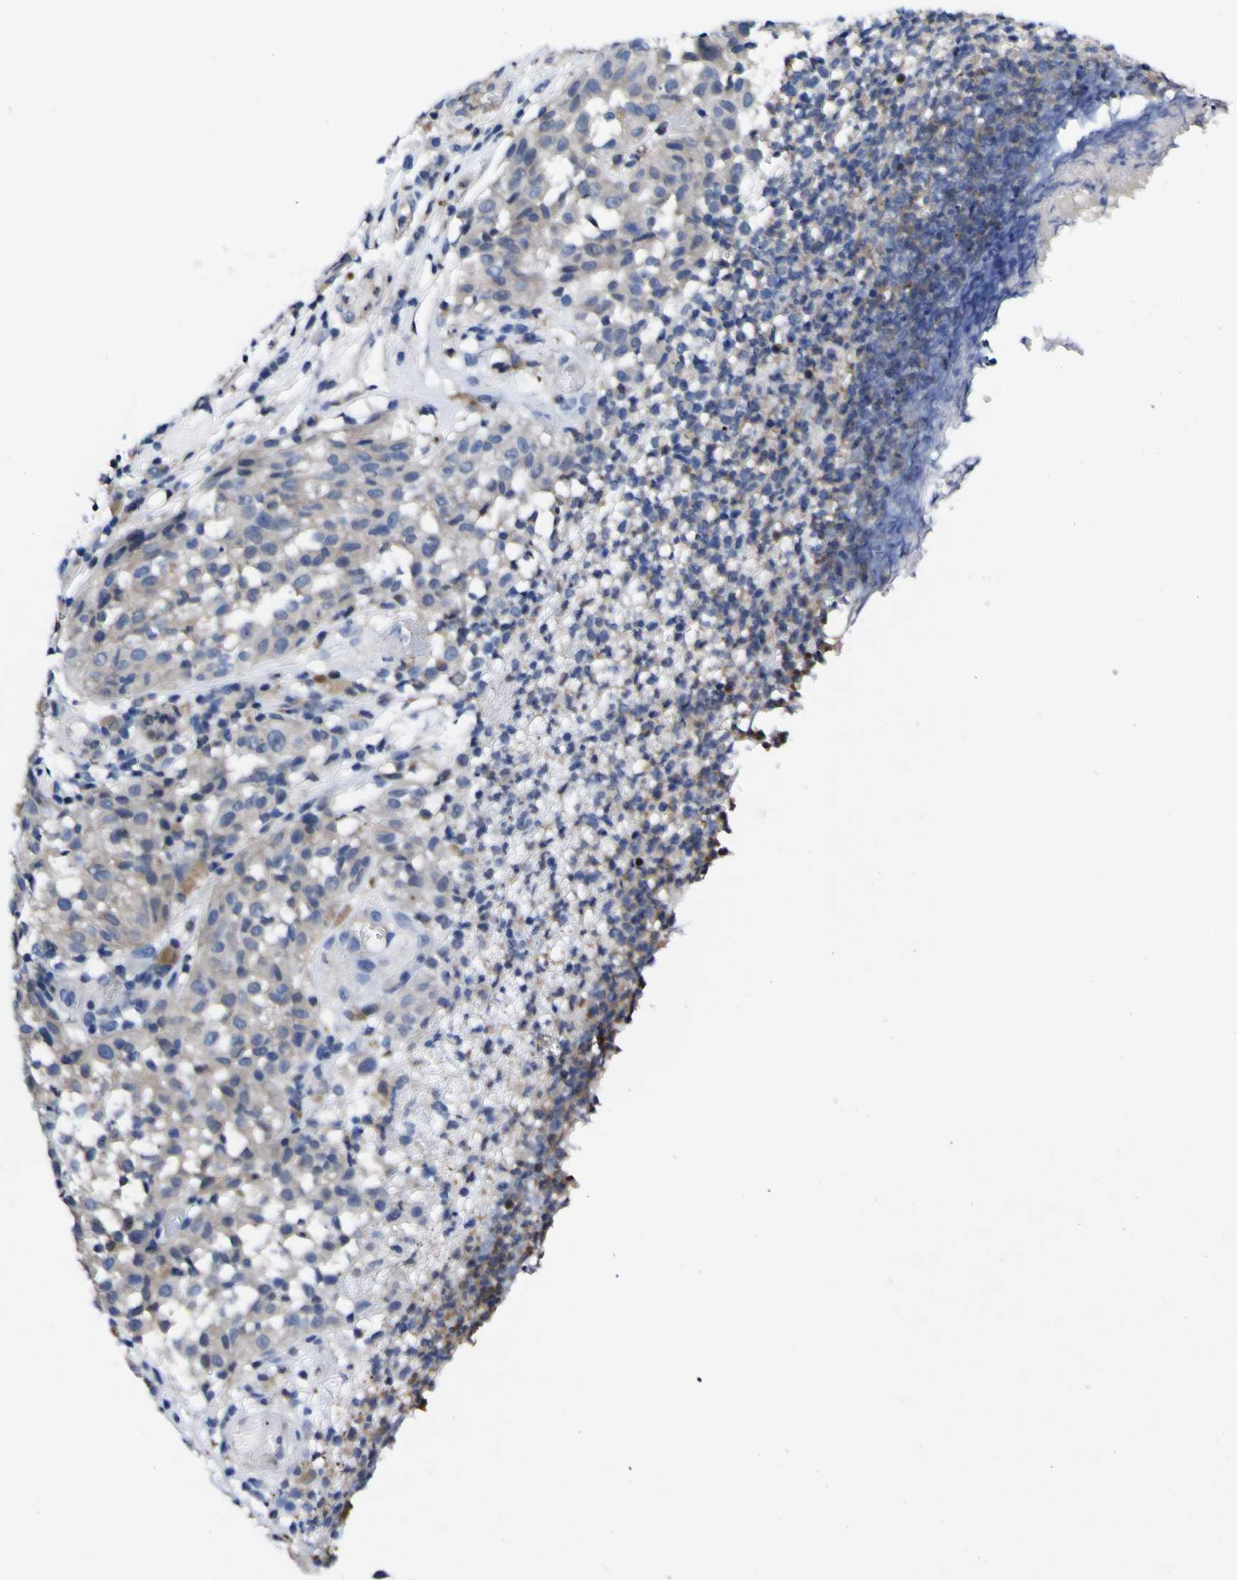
{"staining": {"intensity": "weak", "quantity": "<25%", "location": "cytoplasmic/membranous"}, "tissue": "melanoma", "cell_type": "Tumor cells", "image_type": "cancer", "snomed": [{"axis": "morphology", "description": "Malignant melanoma, NOS"}, {"axis": "topography", "description": "Skin"}], "caption": "A histopathology image of human melanoma is negative for staining in tumor cells.", "gene": "CASP6", "patient": {"sex": "female", "age": 46}}